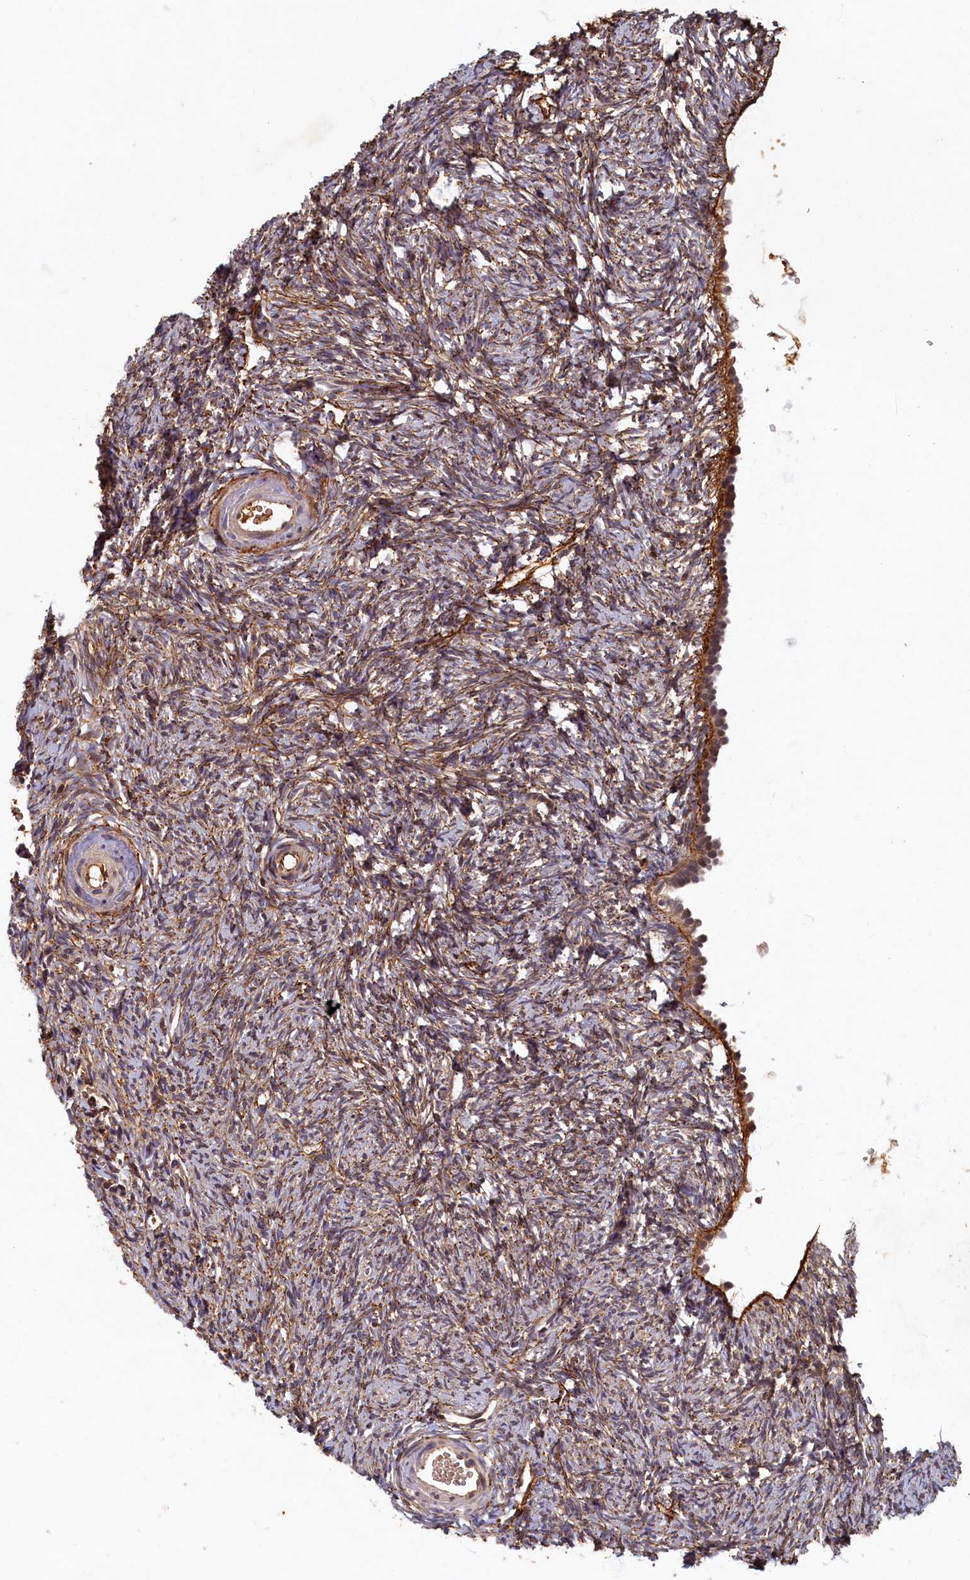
{"staining": {"intensity": "moderate", "quantity": "25%-75%", "location": "cytoplasmic/membranous"}, "tissue": "ovary", "cell_type": "Ovarian stroma cells", "image_type": "normal", "snomed": [{"axis": "morphology", "description": "Normal tissue, NOS"}, {"axis": "topography", "description": "Ovary"}], "caption": "IHC (DAB) staining of benign human ovary shows moderate cytoplasmic/membranous protein staining in approximately 25%-75% of ovarian stroma cells.", "gene": "LCMT2", "patient": {"sex": "female", "age": 51}}